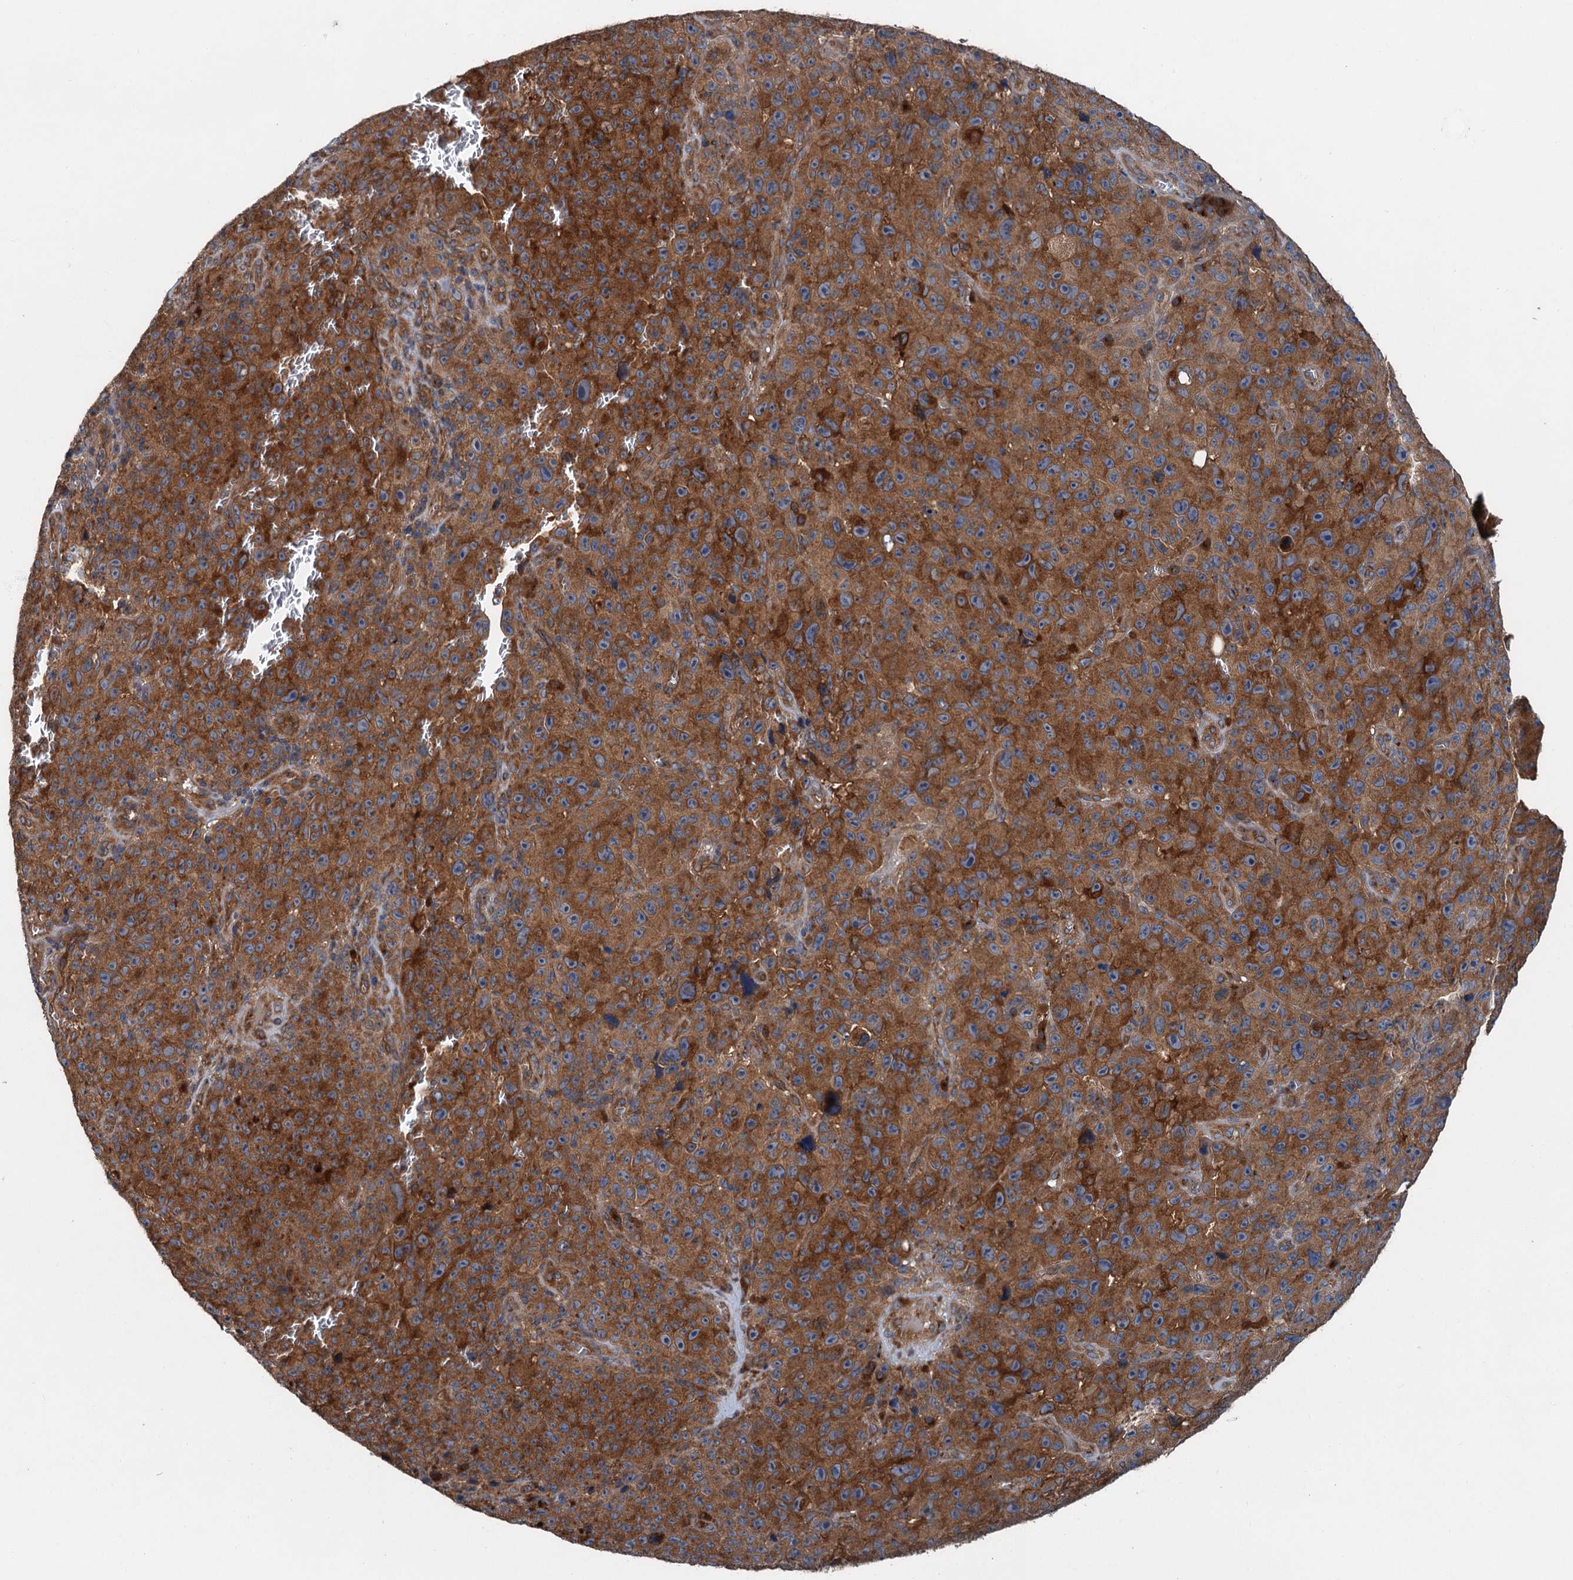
{"staining": {"intensity": "strong", "quantity": ">75%", "location": "cytoplasmic/membranous"}, "tissue": "melanoma", "cell_type": "Tumor cells", "image_type": "cancer", "snomed": [{"axis": "morphology", "description": "Malignant melanoma, NOS"}, {"axis": "topography", "description": "Skin"}], "caption": "DAB (3,3'-diaminobenzidine) immunohistochemical staining of human malignant melanoma displays strong cytoplasmic/membranous protein positivity in approximately >75% of tumor cells.", "gene": "COG3", "patient": {"sex": "female", "age": 82}}